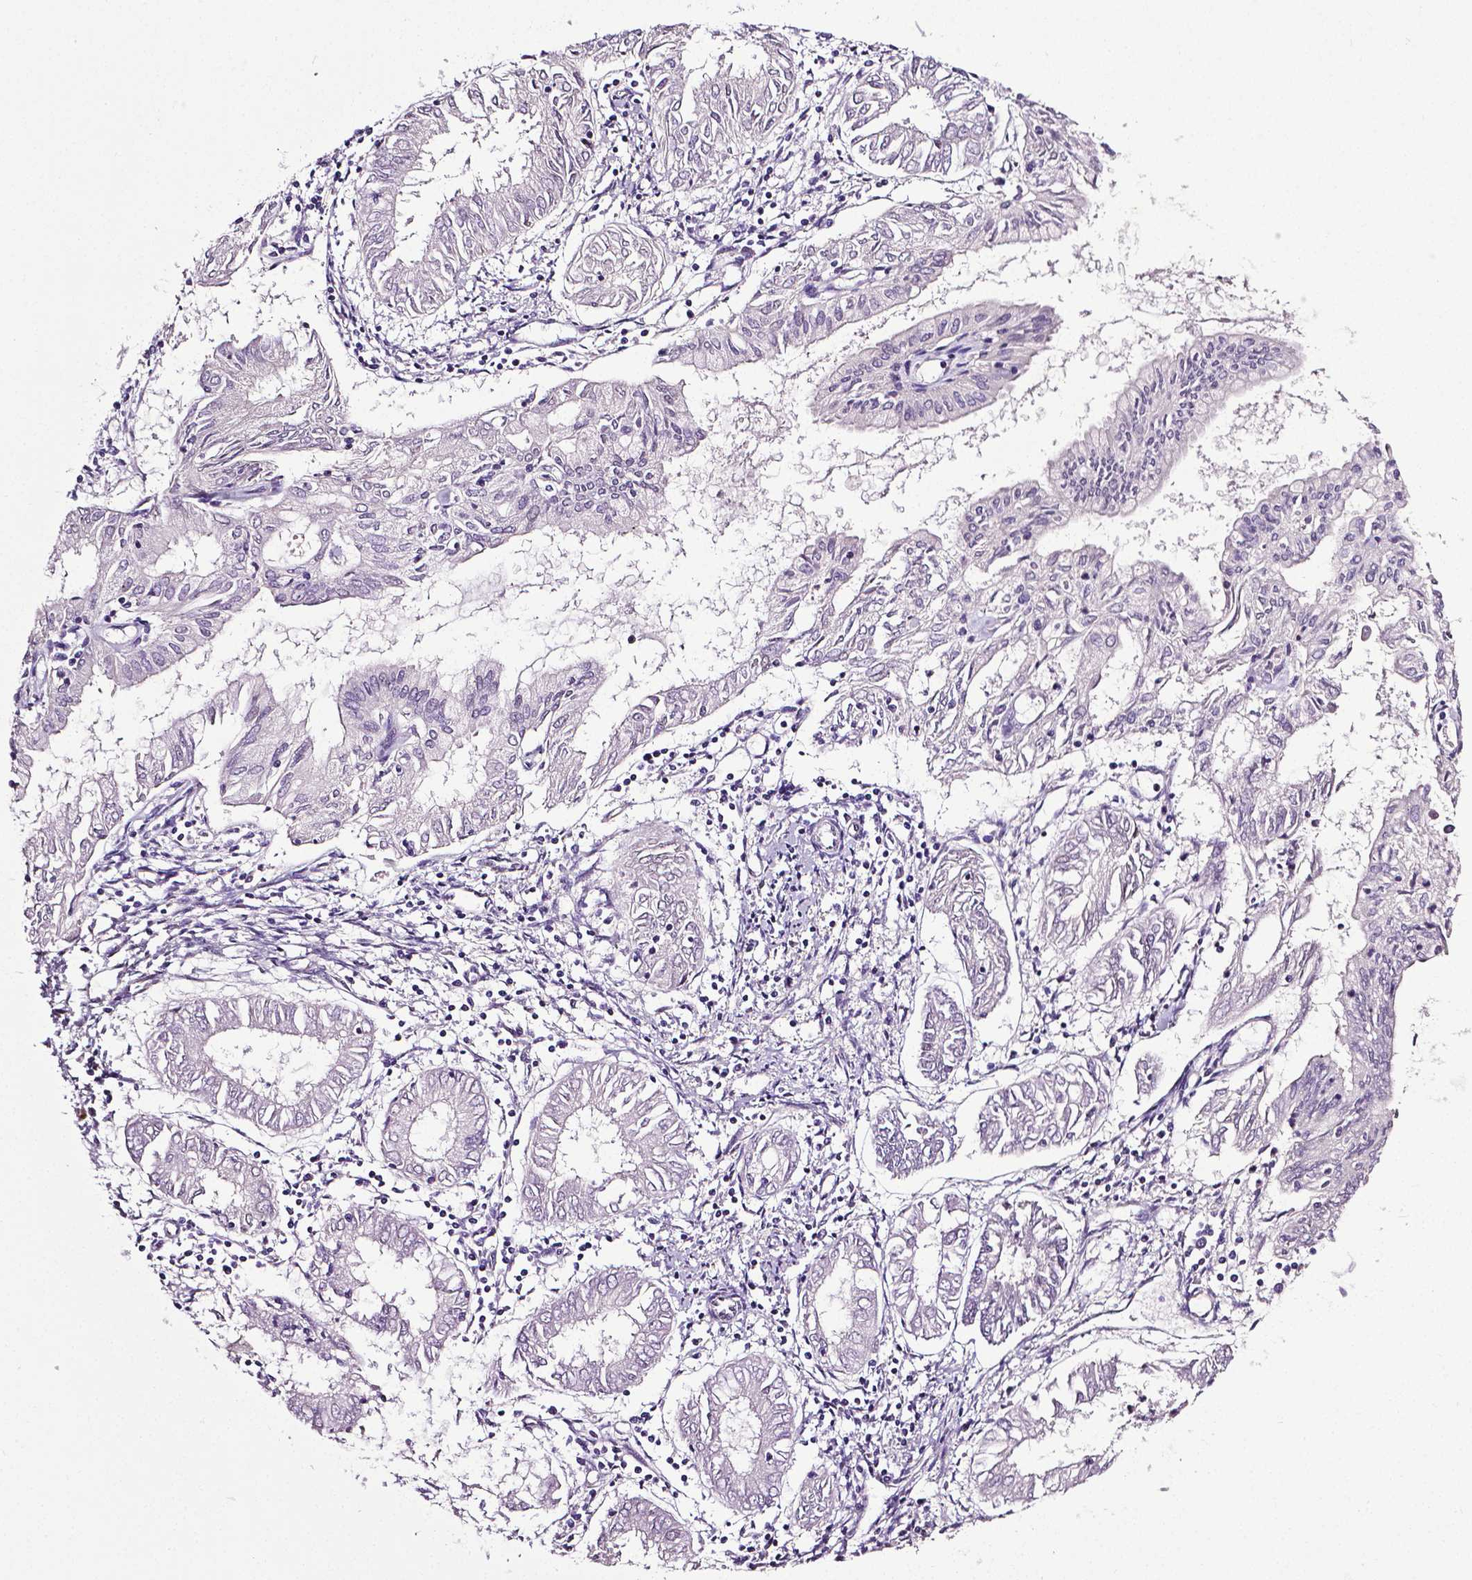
{"staining": {"intensity": "moderate", "quantity": "<25%", "location": "nuclear"}, "tissue": "endometrial cancer", "cell_type": "Tumor cells", "image_type": "cancer", "snomed": [{"axis": "morphology", "description": "Adenocarcinoma, NOS"}, {"axis": "topography", "description": "Endometrium"}], "caption": "Immunohistochemistry (IHC) (DAB (3,3'-diaminobenzidine)) staining of human endometrial cancer (adenocarcinoma) displays moderate nuclear protein expression in approximately <25% of tumor cells.", "gene": "PTGER3", "patient": {"sex": "female", "age": 68}}